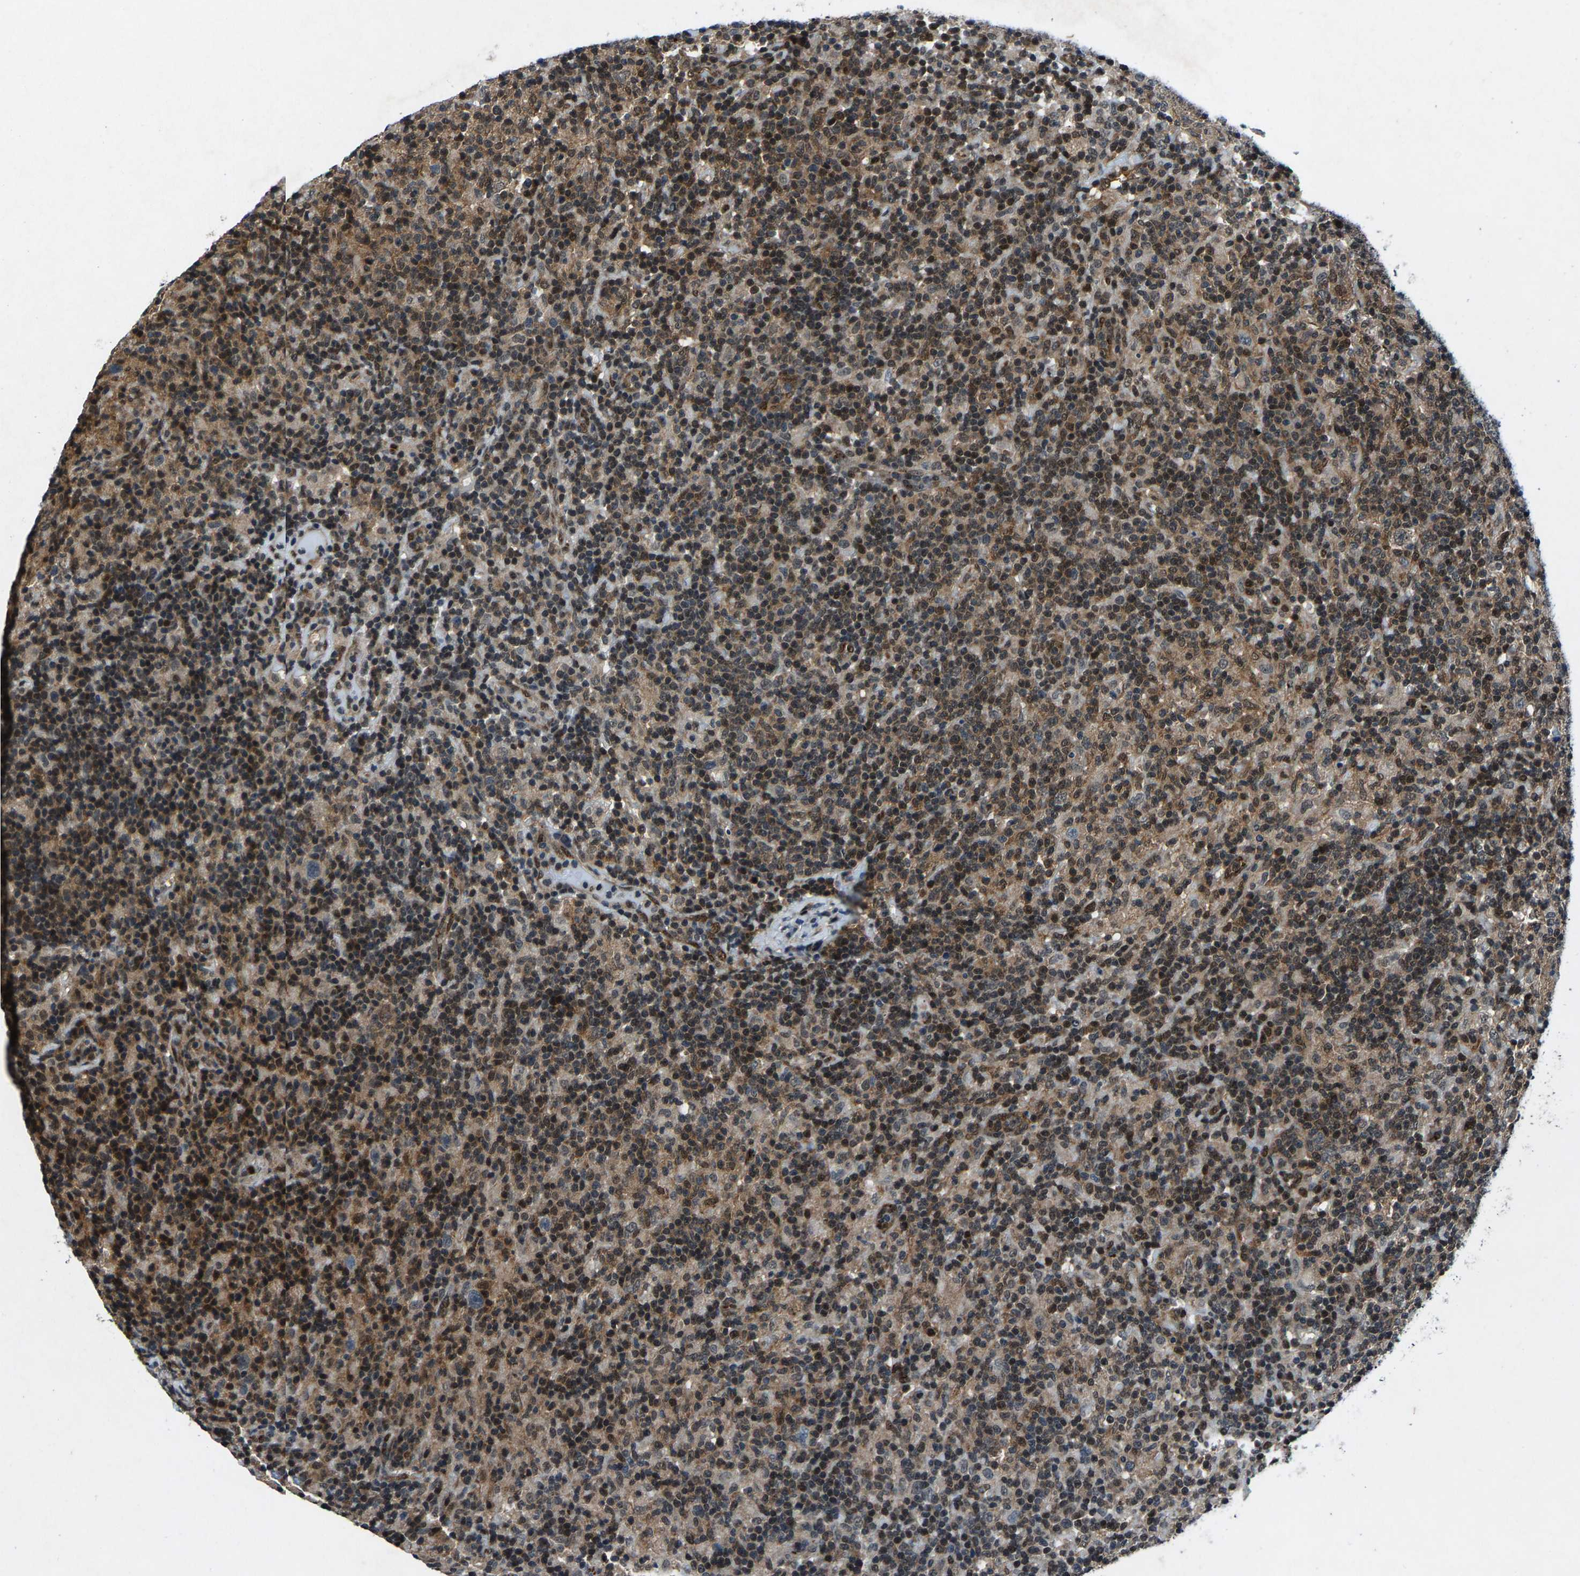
{"staining": {"intensity": "negative", "quantity": "none", "location": "none"}, "tissue": "lymphoma", "cell_type": "Tumor cells", "image_type": "cancer", "snomed": [{"axis": "morphology", "description": "Hodgkin's disease, NOS"}, {"axis": "topography", "description": "Lymph node"}], "caption": "A high-resolution photomicrograph shows IHC staining of Hodgkin's disease, which demonstrates no significant expression in tumor cells. (Stains: DAB (3,3'-diaminobenzidine) immunohistochemistry (IHC) with hematoxylin counter stain, Microscopy: brightfield microscopy at high magnification).", "gene": "ATXN3", "patient": {"sex": "male", "age": 70}}